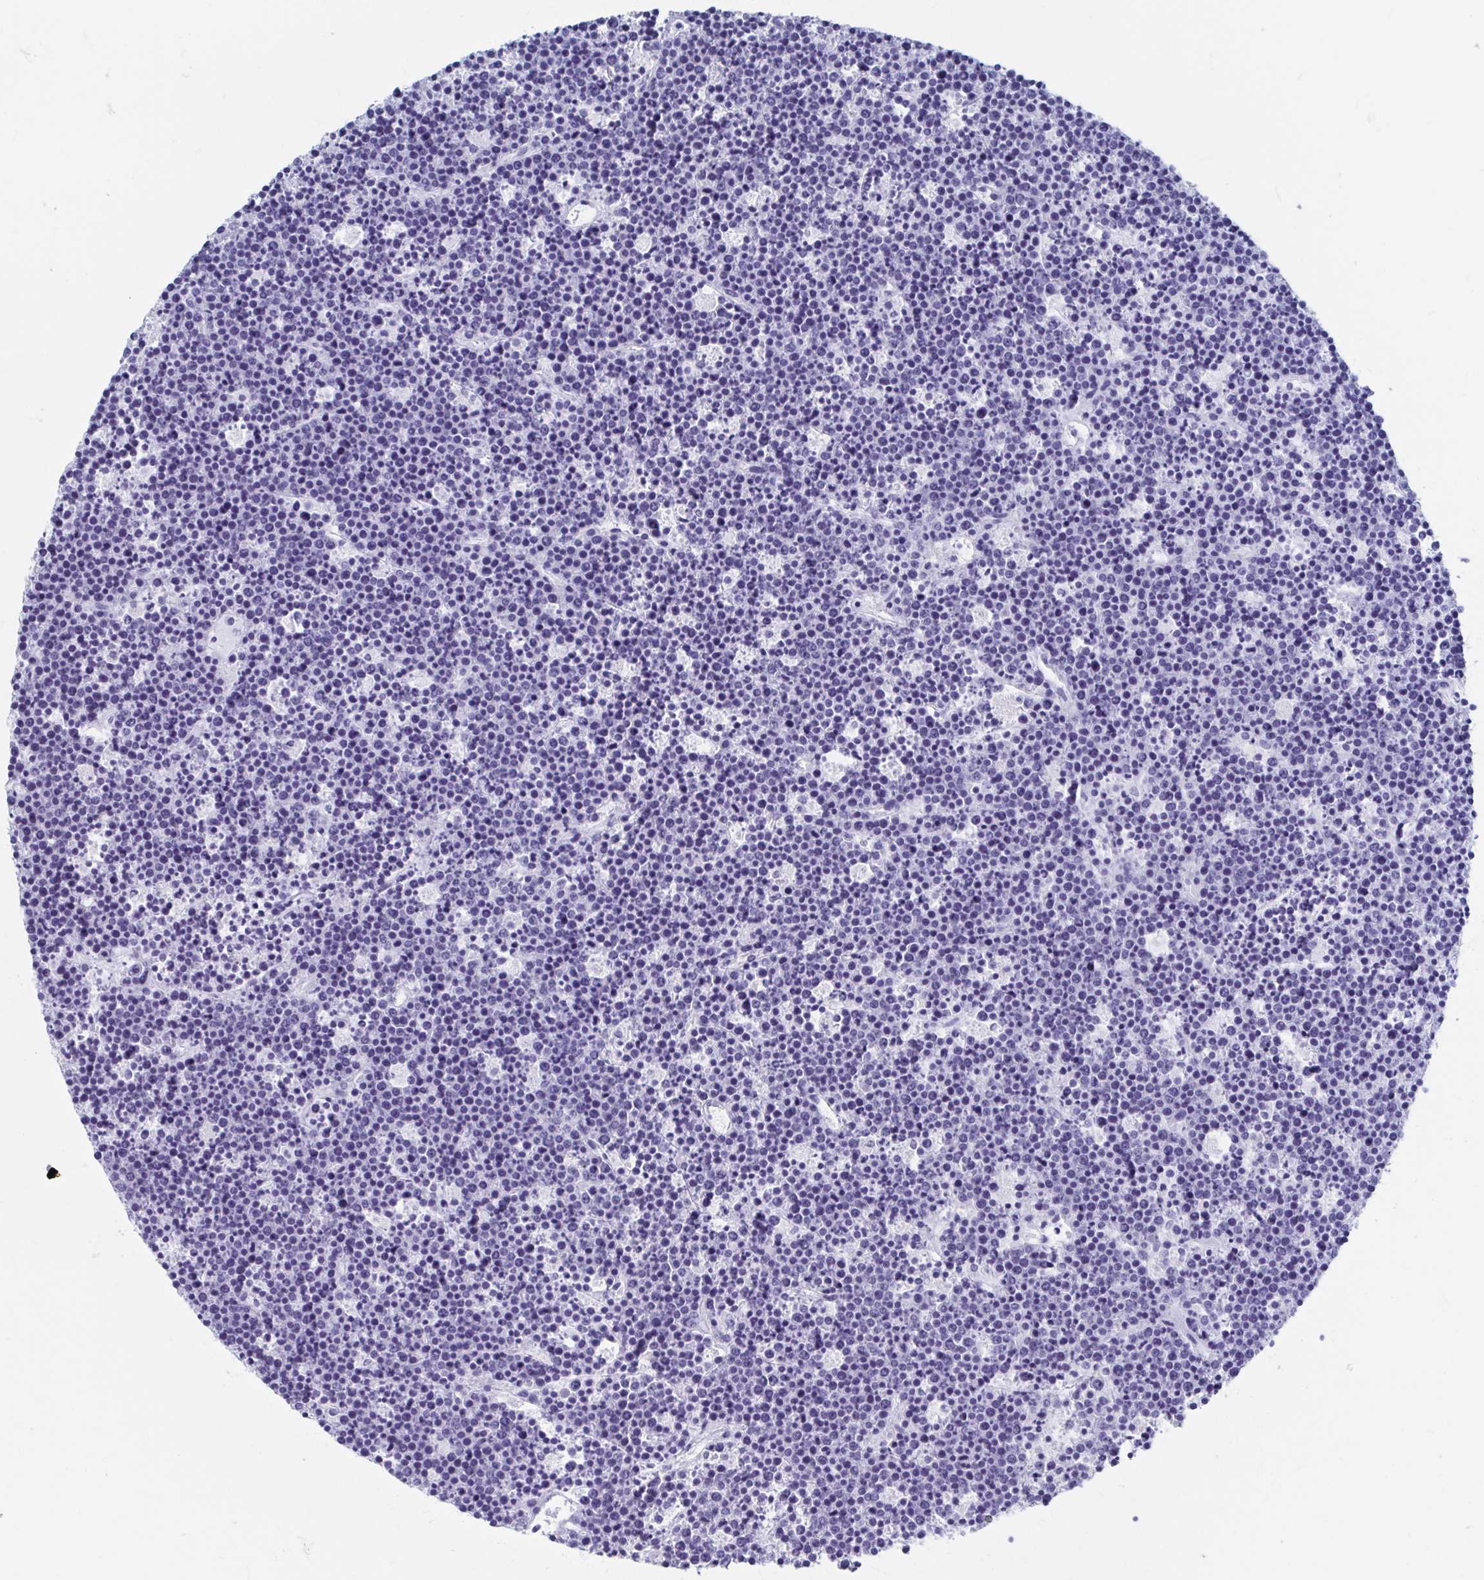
{"staining": {"intensity": "negative", "quantity": "none", "location": "none"}, "tissue": "lymphoma", "cell_type": "Tumor cells", "image_type": "cancer", "snomed": [{"axis": "morphology", "description": "Malignant lymphoma, non-Hodgkin's type, High grade"}, {"axis": "topography", "description": "Ovary"}], "caption": "Image shows no protein expression in tumor cells of lymphoma tissue. Brightfield microscopy of IHC stained with DAB (brown) and hematoxylin (blue), captured at high magnification.", "gene": "C10orf53", "patient": {"sex": "female", "age": 56}}